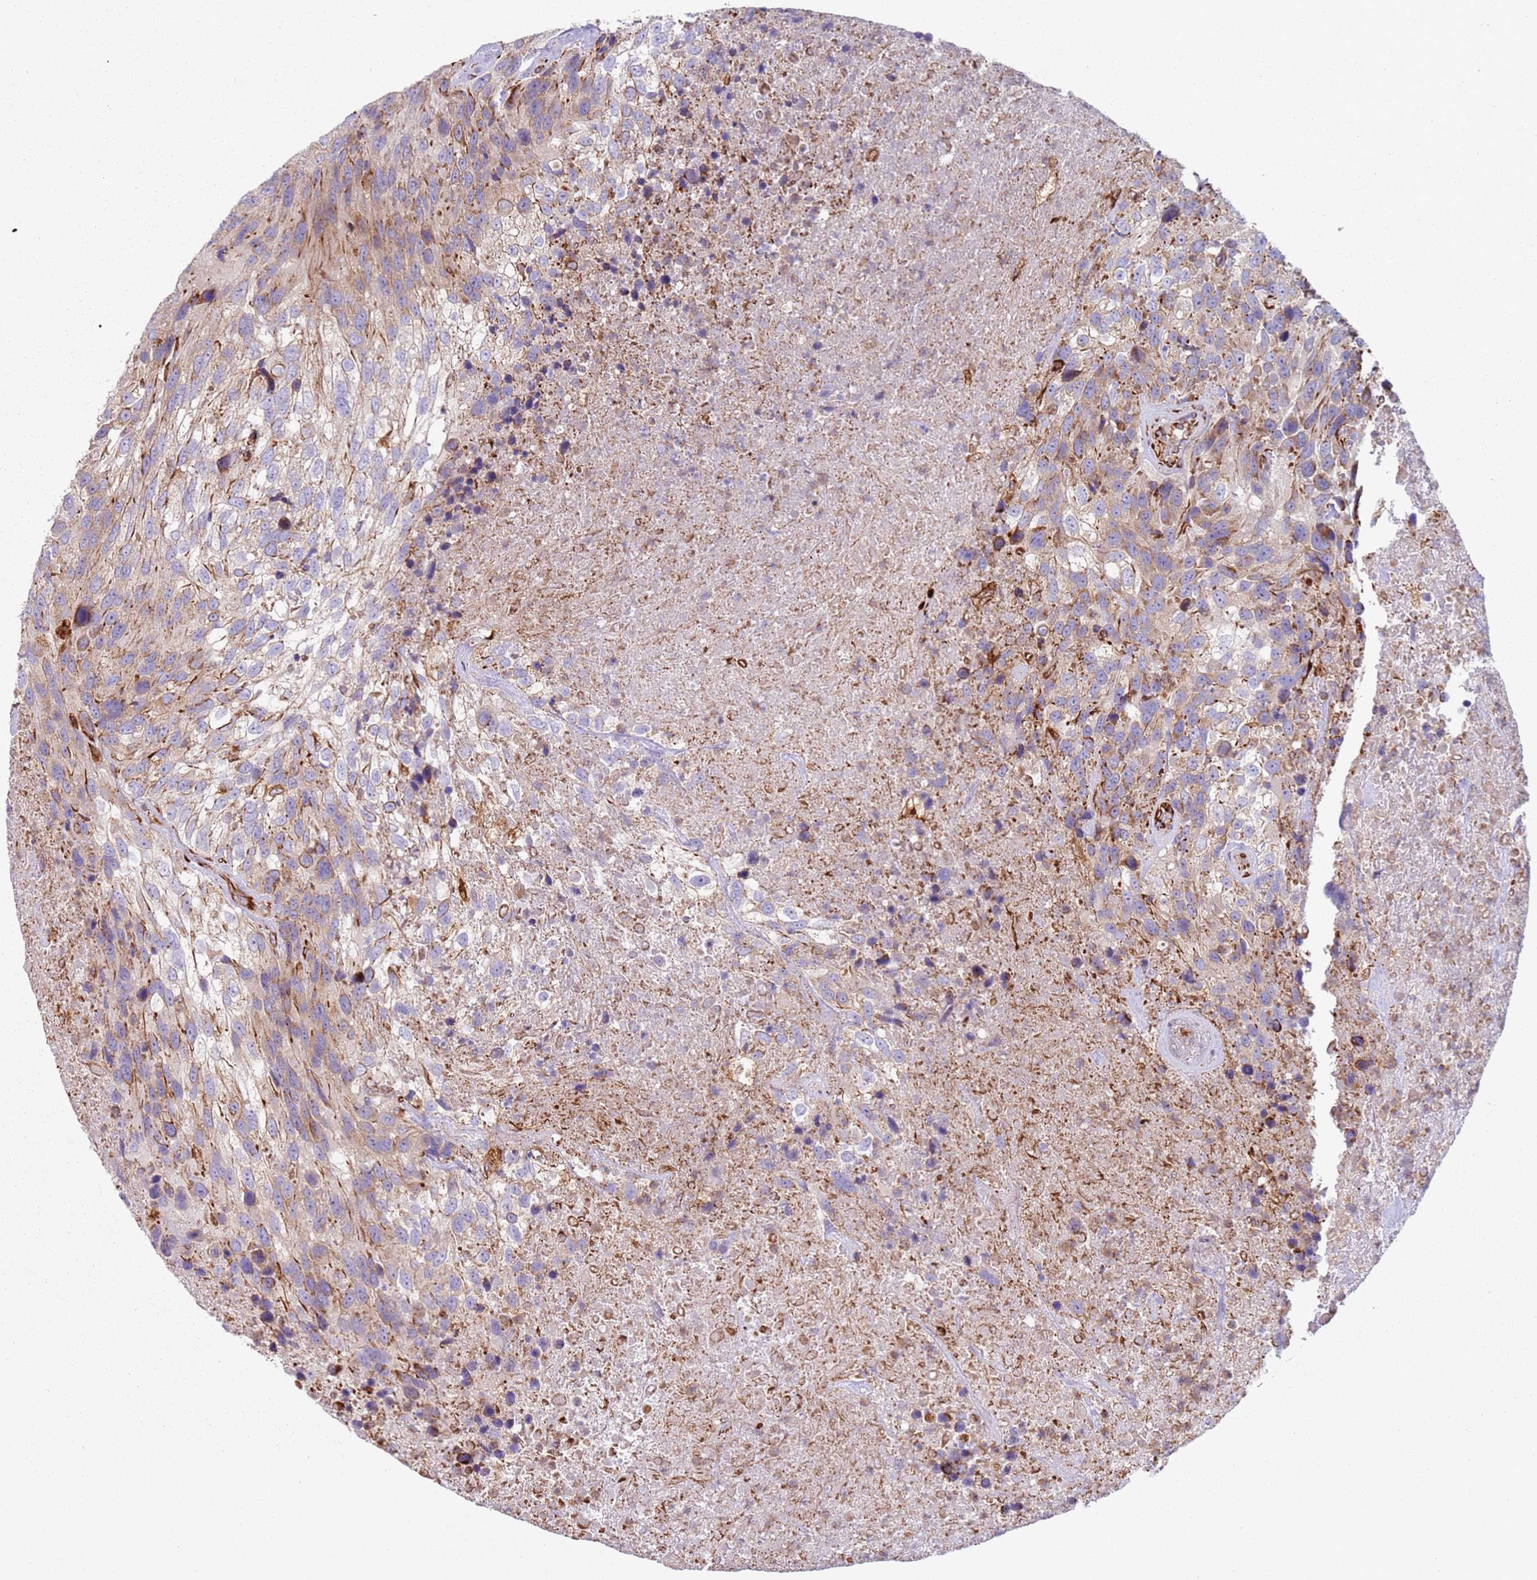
{"staining": {"intensity": "moderate", "quantity": "25%-75%", "location": "cytoplasmic/membranous"}, "tissue": "urothelial cancer", "cell_type": "Tumor cells", "image_type": "cancer", "snomed": [{"axis": "morphology", "description": "Urothelial carcinoma, High grade"}, {"axis": "topography", "description": "Urinary bladder"}], "caption": "A brown stain shows moderate cytoplasmic/membranous positivity of a protein in high-grade urothelial carcinoma tumor cells.", "gene": "SNAPIN", "patient": {"sex": "female", "age": 70}}